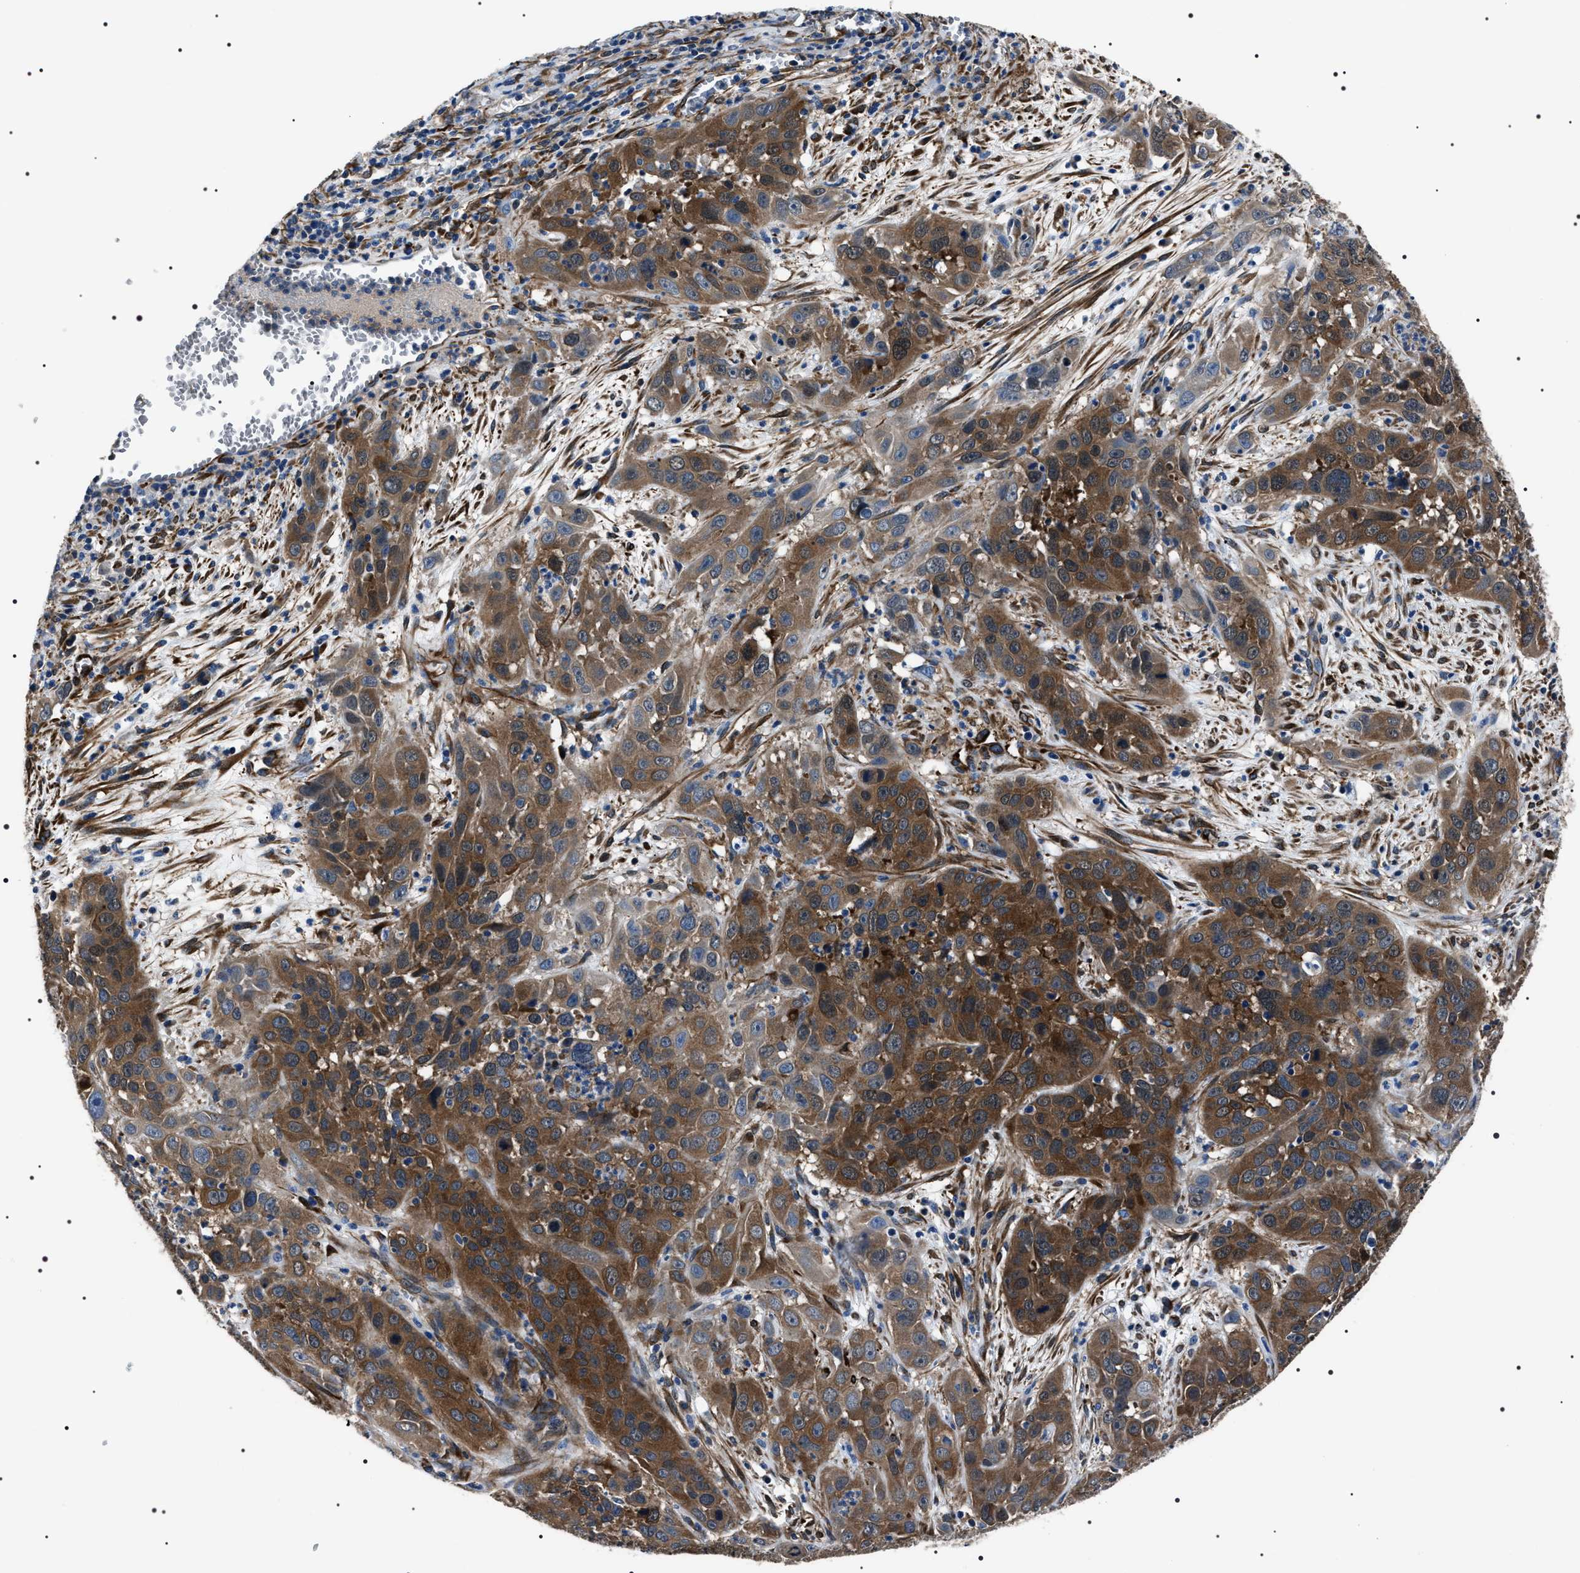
{"staining": {"intensity": "strong", "quantity": ">75%", "location": "cytoplasmic/membranous"}, "tissue": "cervical cancer", "cell_type": "Tumor cells", "image_type": "cancer", "snomed": [{"axis": "morphology", "description": "Squamous cell carcinoma, NOS"}, {"axis": "topography", "description": "Cervix"}], "caption": "DAB immunohistochemical staining of cervical squamous cell carcinoma shows strong cytoplasmic/membranous protein expression in approximately >75% of tumor cells.", "gene": "BAG2", "patient": {"sex": "female", "age": 32}}